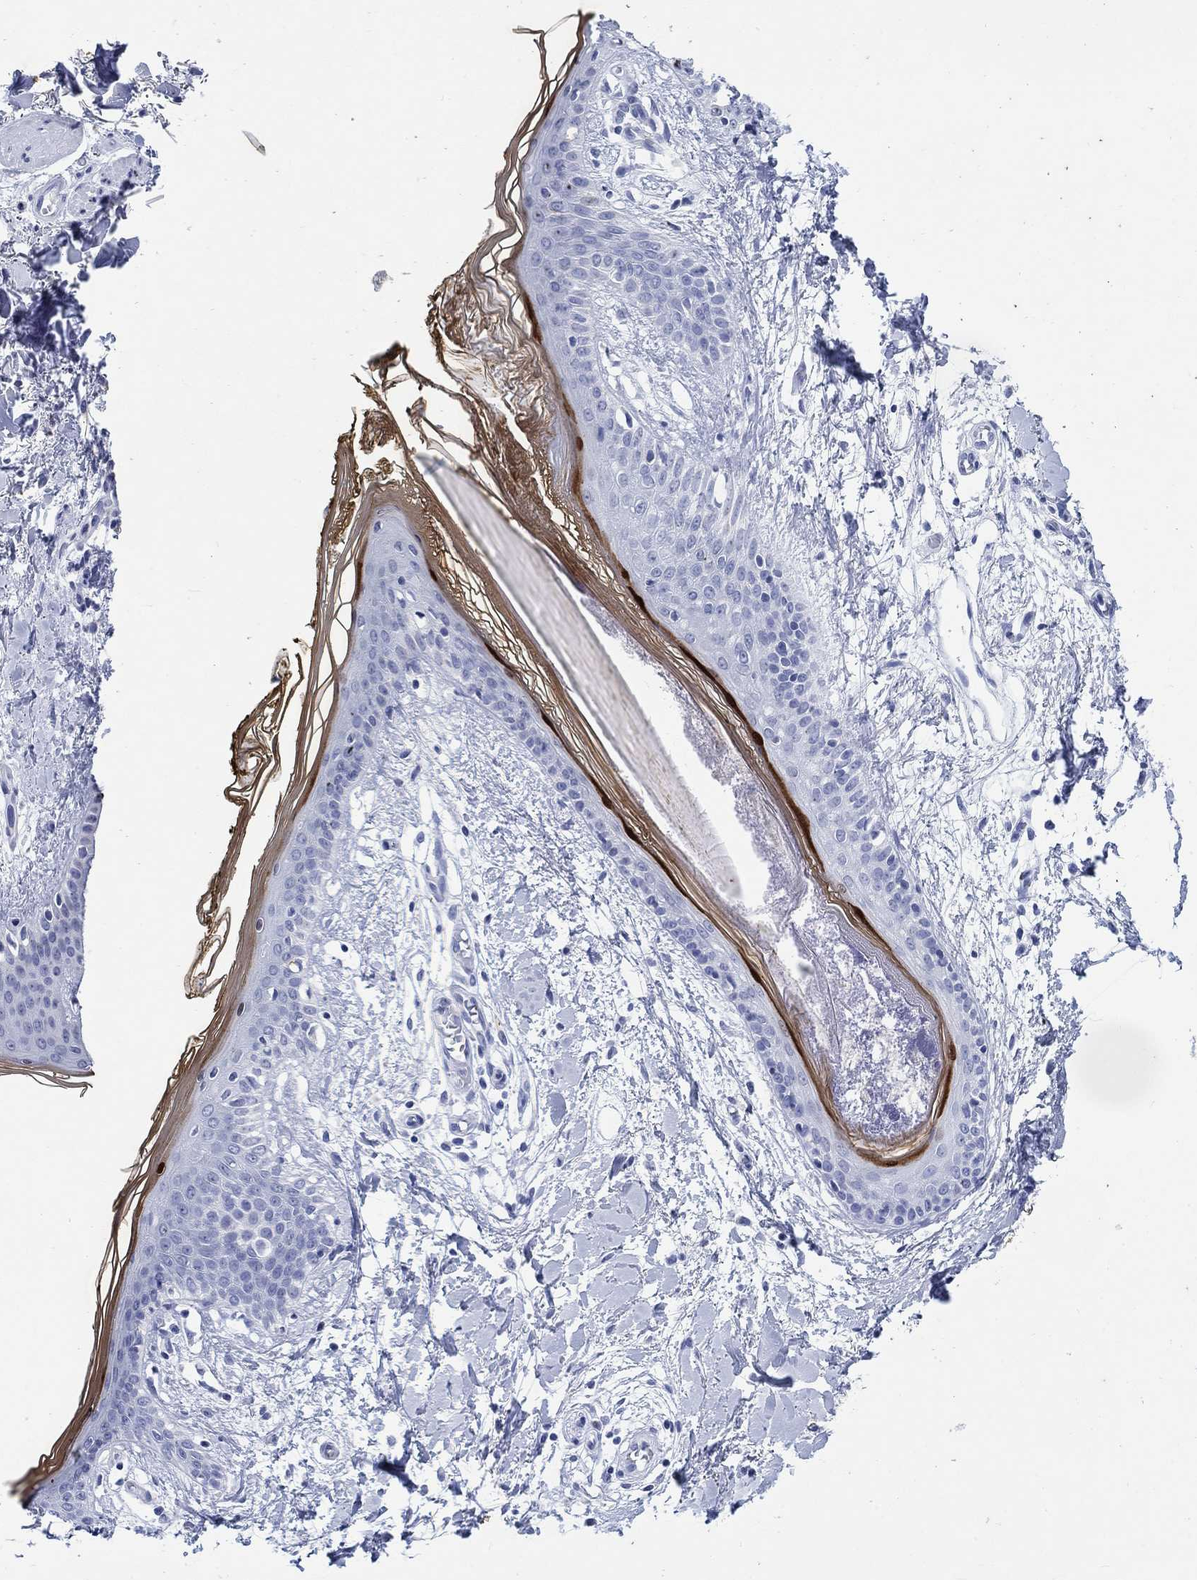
{"staining": {"intensity": "negative", "quantity": "none", "location": "none"}, "tissue": "skin", "cell_type": "Fibroblasts", "image_type": "normal", "snomed": [{"axis": "morphology", "description": "Normal tissue, NOS"}, {"axis": "topography", "description": "Skin"}], "caption": "Immunohistochemical staining of benign human skin reveals no significant expression in fibroblasts. (Stains: DAB (3,3'-diaminobenzidine) IHC with hematoxylin counter stain, Microscopy: brightfield microscopy at high magnification).", "gene": "KRT76", "patient": {"sex": "female", "age": 34}}